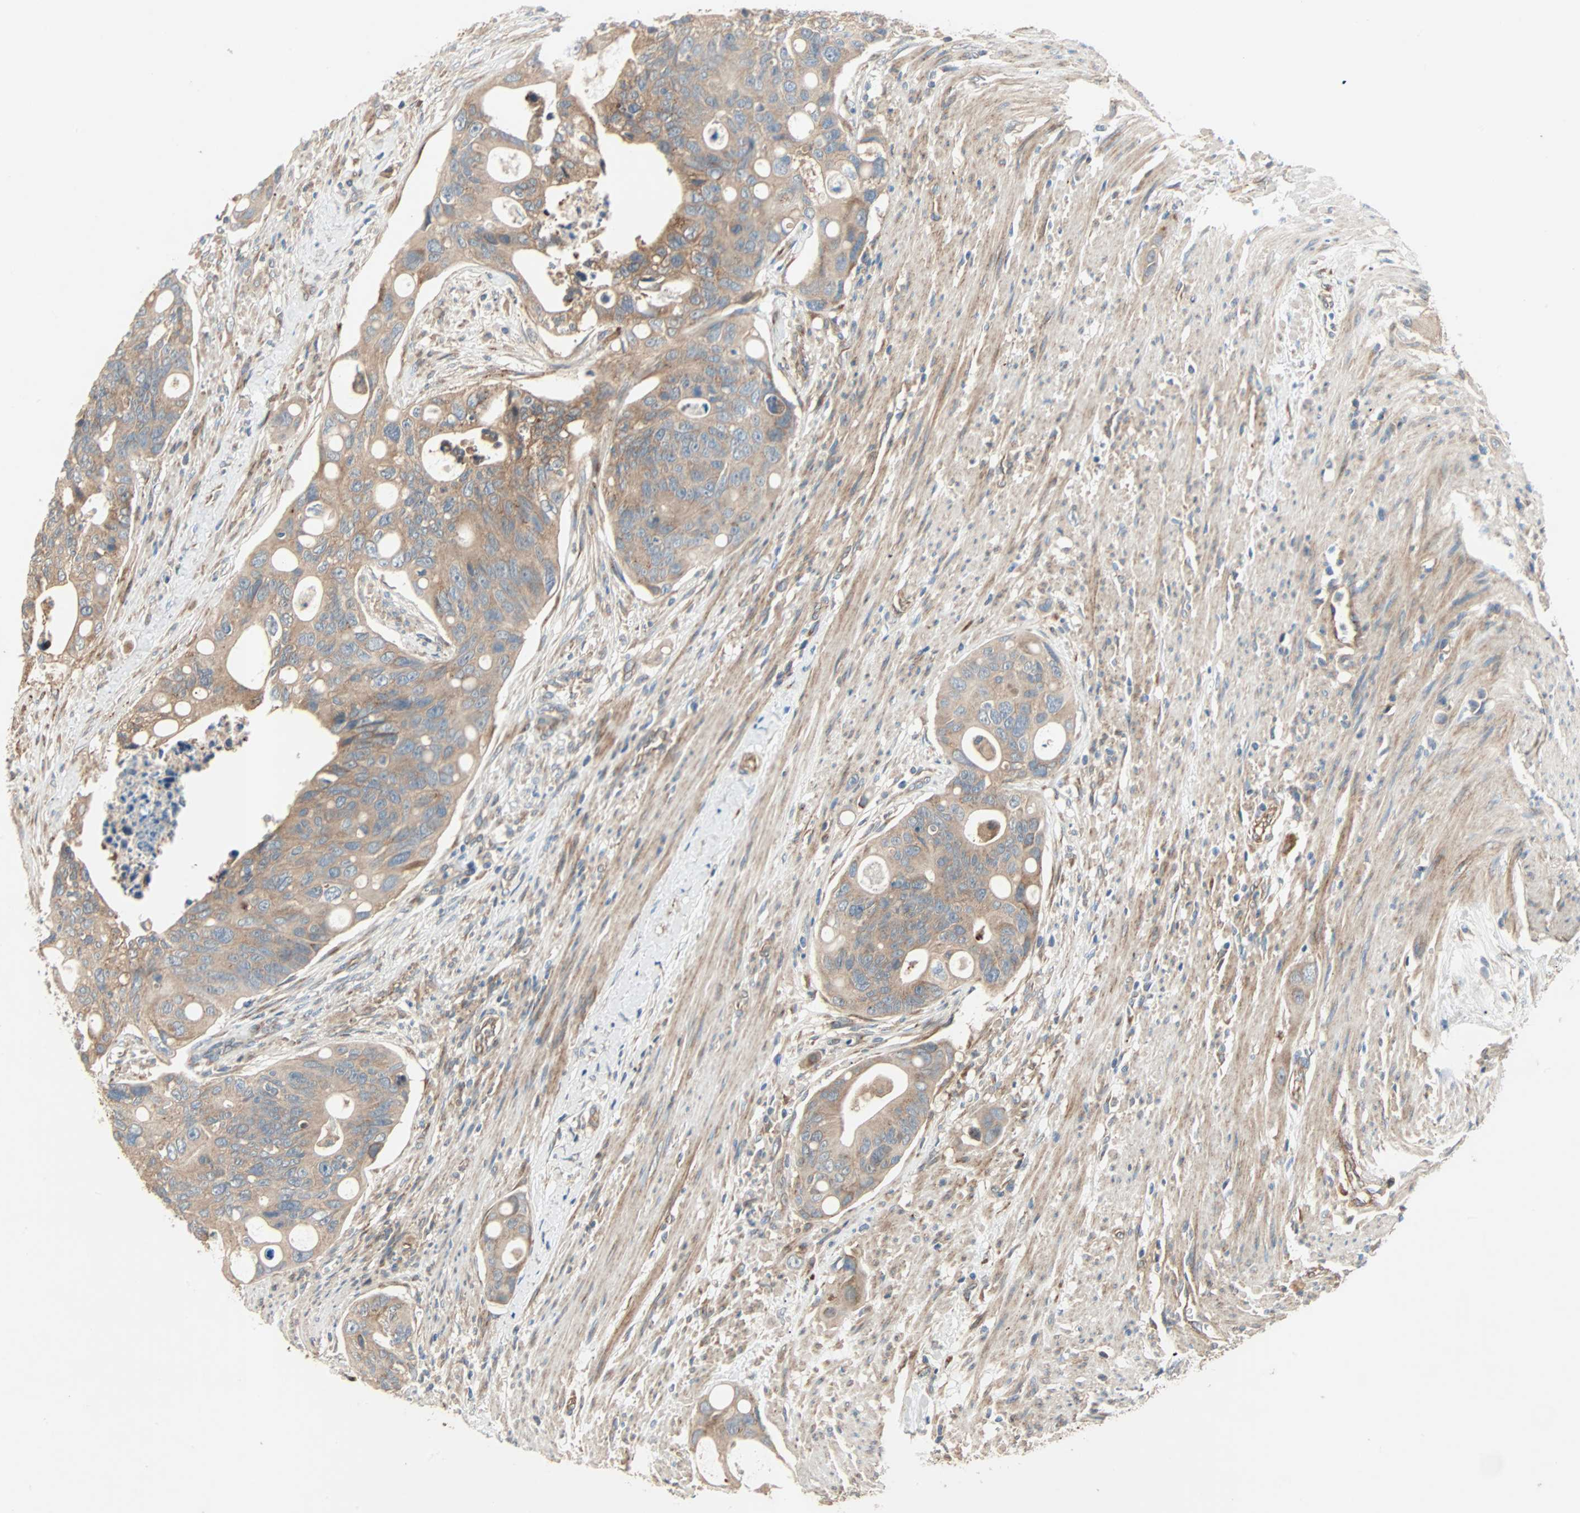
{"staining": {"intensity": "weak", "quantity": ">75%", "location": "cytoplasmic/membranous"}, "tissue": "colorectal cancer", "cell_type": "Tumor cells", "image_type": "cancer", "snomed": [{"axis": "morphology", "description": "Adenocarcinoma, NOS"}, {"axis": "topography", "description": "Colon"}], "caption": "Colorectal cancer stained for a protein demonstrates weak cytoplasmic/membranous positivity in tumor cells. The staining was performed using DAB (3,3'-diaminobenzidine) to visualize the protein expression in brown, while the nuclei were stained in blue with hematoxylin (Magnification: 20x).", "gene": "XYLT1", "patient": {"sex": "female", "age": 57}}